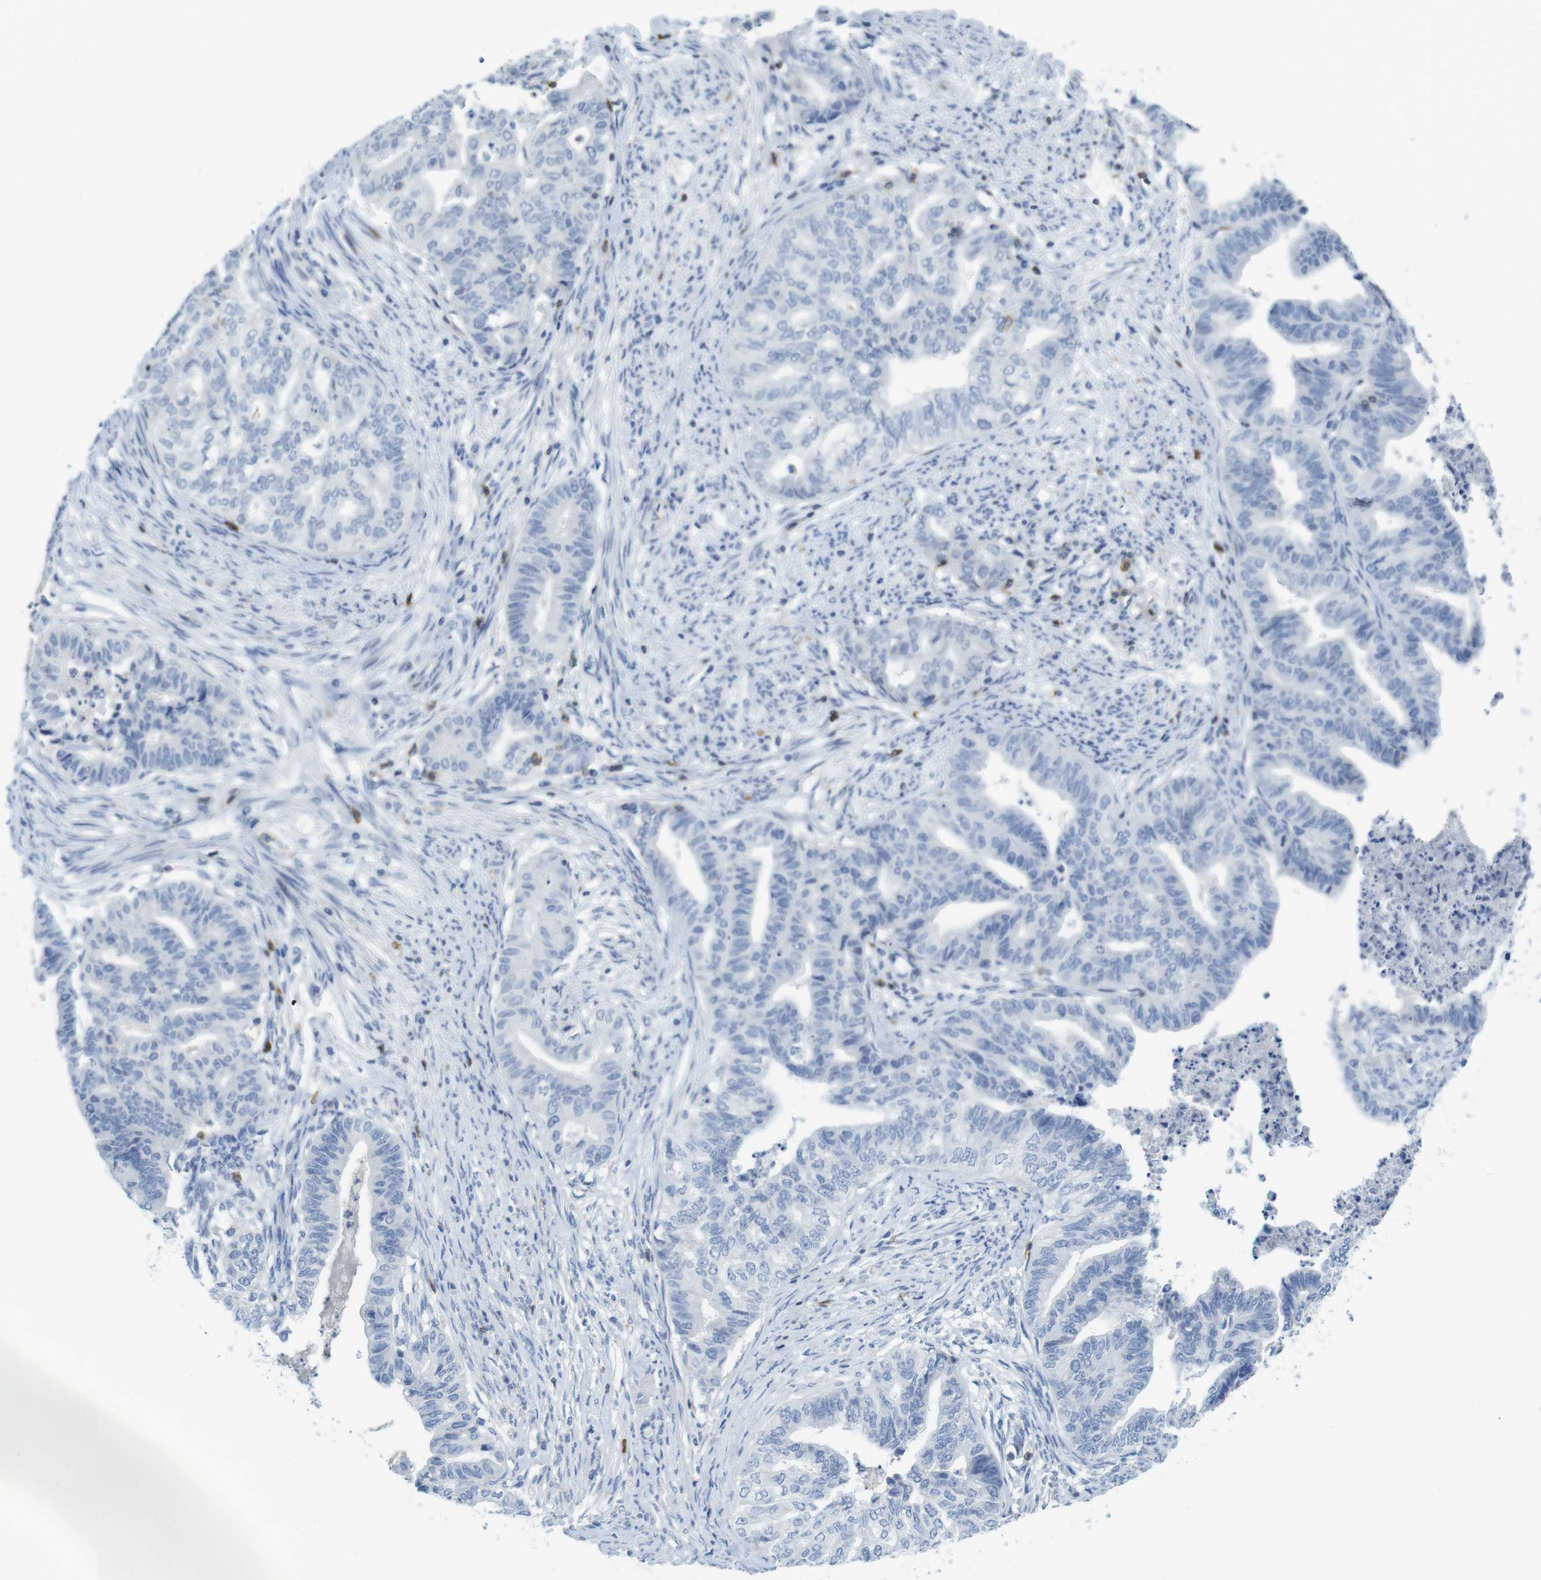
{"staining": {"intensity": "negative", "quantity": "none", "location": "none"}, "tissue": "endometrial cancer", "cell_type": "Tumor cells", "image_type": "cancer", "snomed": [{"axis": "morphology", "description": "Adenocarcinoma, NOS"}, {"axis": "topography", "description": "Endometrium"}], "caption": "IHC photomicrograph of neoplastic tissue: endometrial cancer (adenocarcinoma) stained with DAB (3,3'-diaminobenzidine) exhibits no significant protein expression in tumor cells.", "gene": "CD5", "patient": {"sex": "female", "age": 79}}